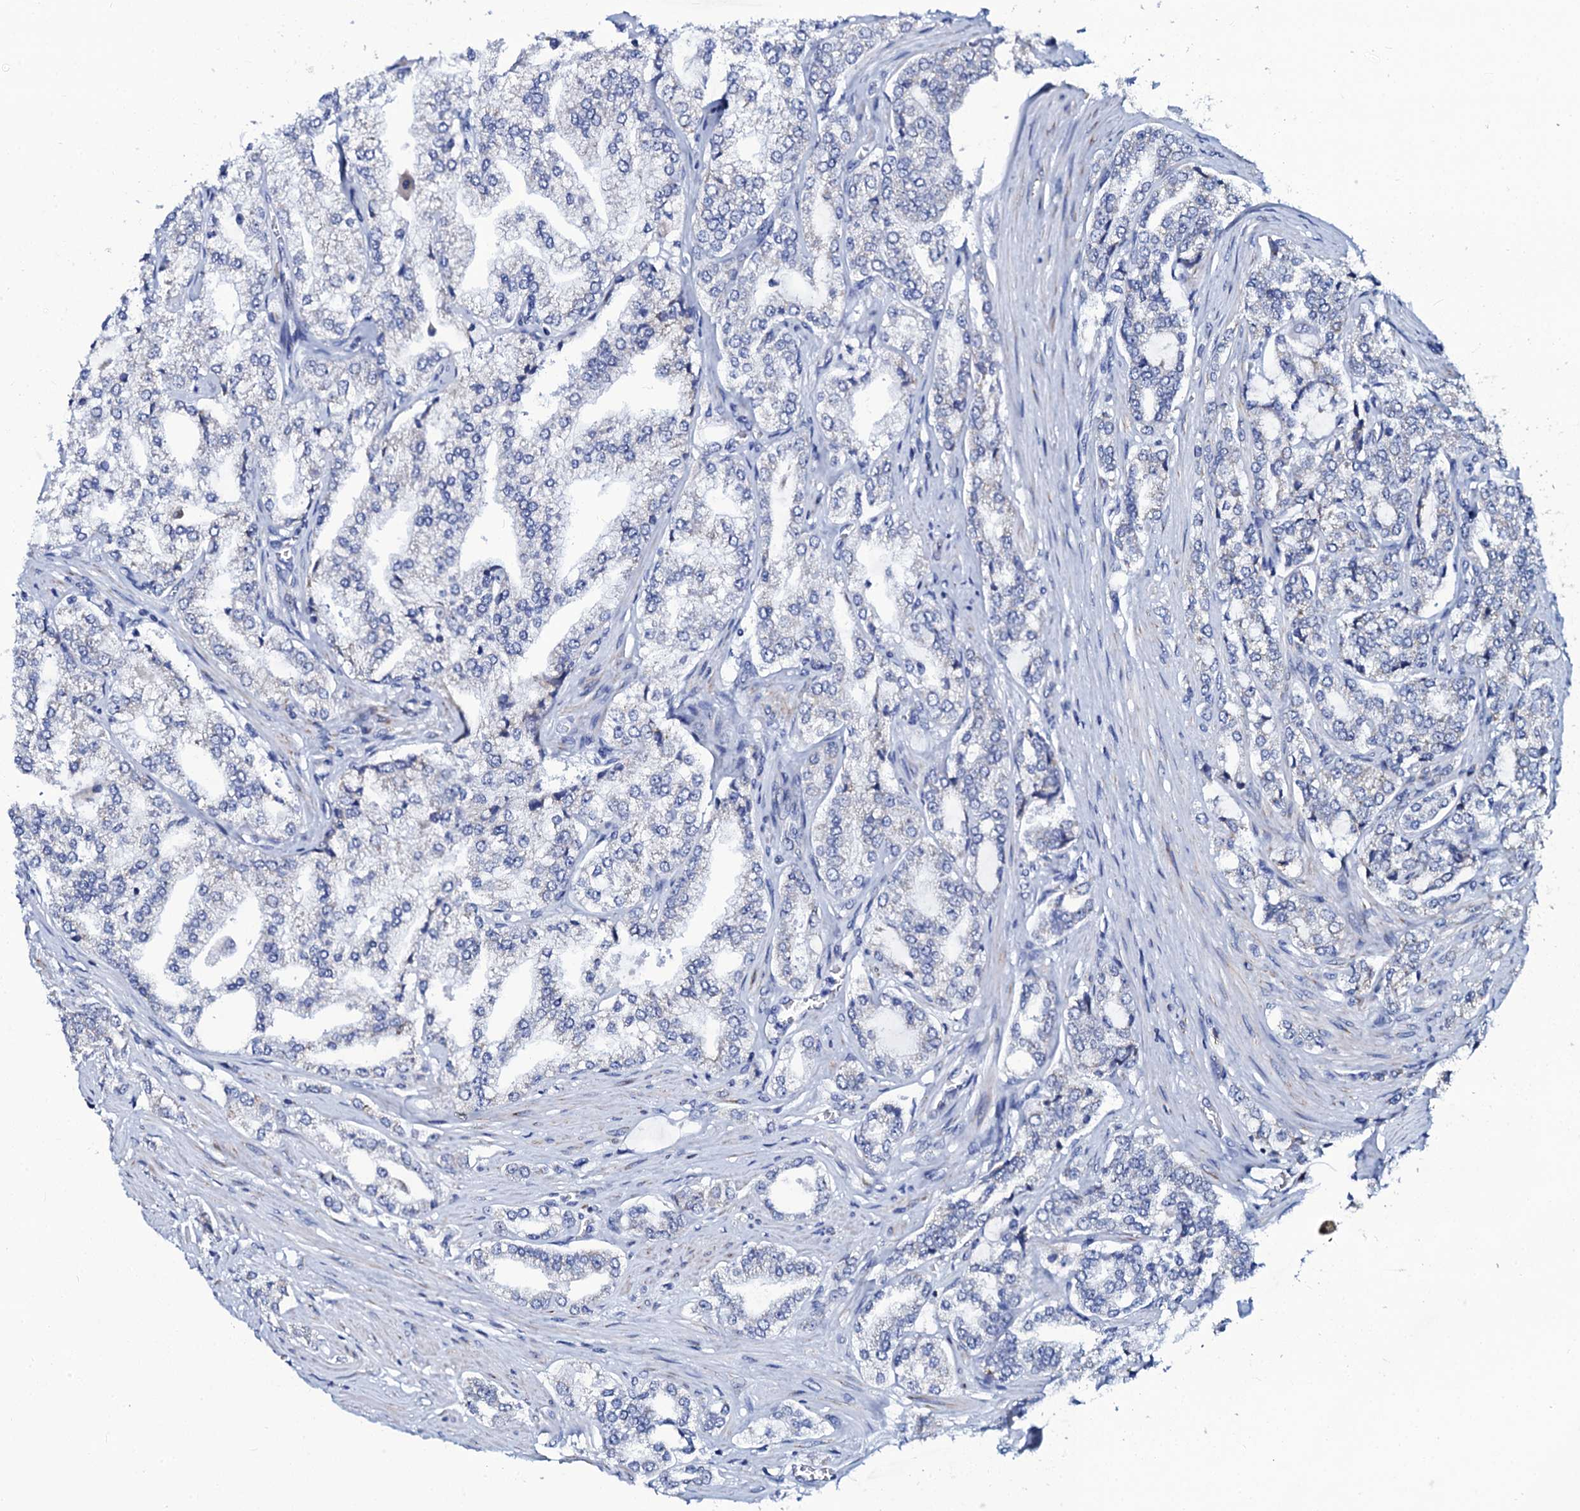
{"staining": {"intensity": "negative", "quantity": "none", "location": "none"}, "tissue": "prostate cancer", "cell_type": "Tumor cells", "image_type": "cancer", "snomed": [{"axis": "morphology", "description": "Adenocarcinoma, High grade"}, {"axis": "topography", "description": "Prostate"}], "caption": "Immunohistochemical staining of human prostate high-grade adenocarcinoma demonstrates no significant staining in tumor cells.", "gene": "SLC37A4", "patient": {"sex": "male", "age": 64}}